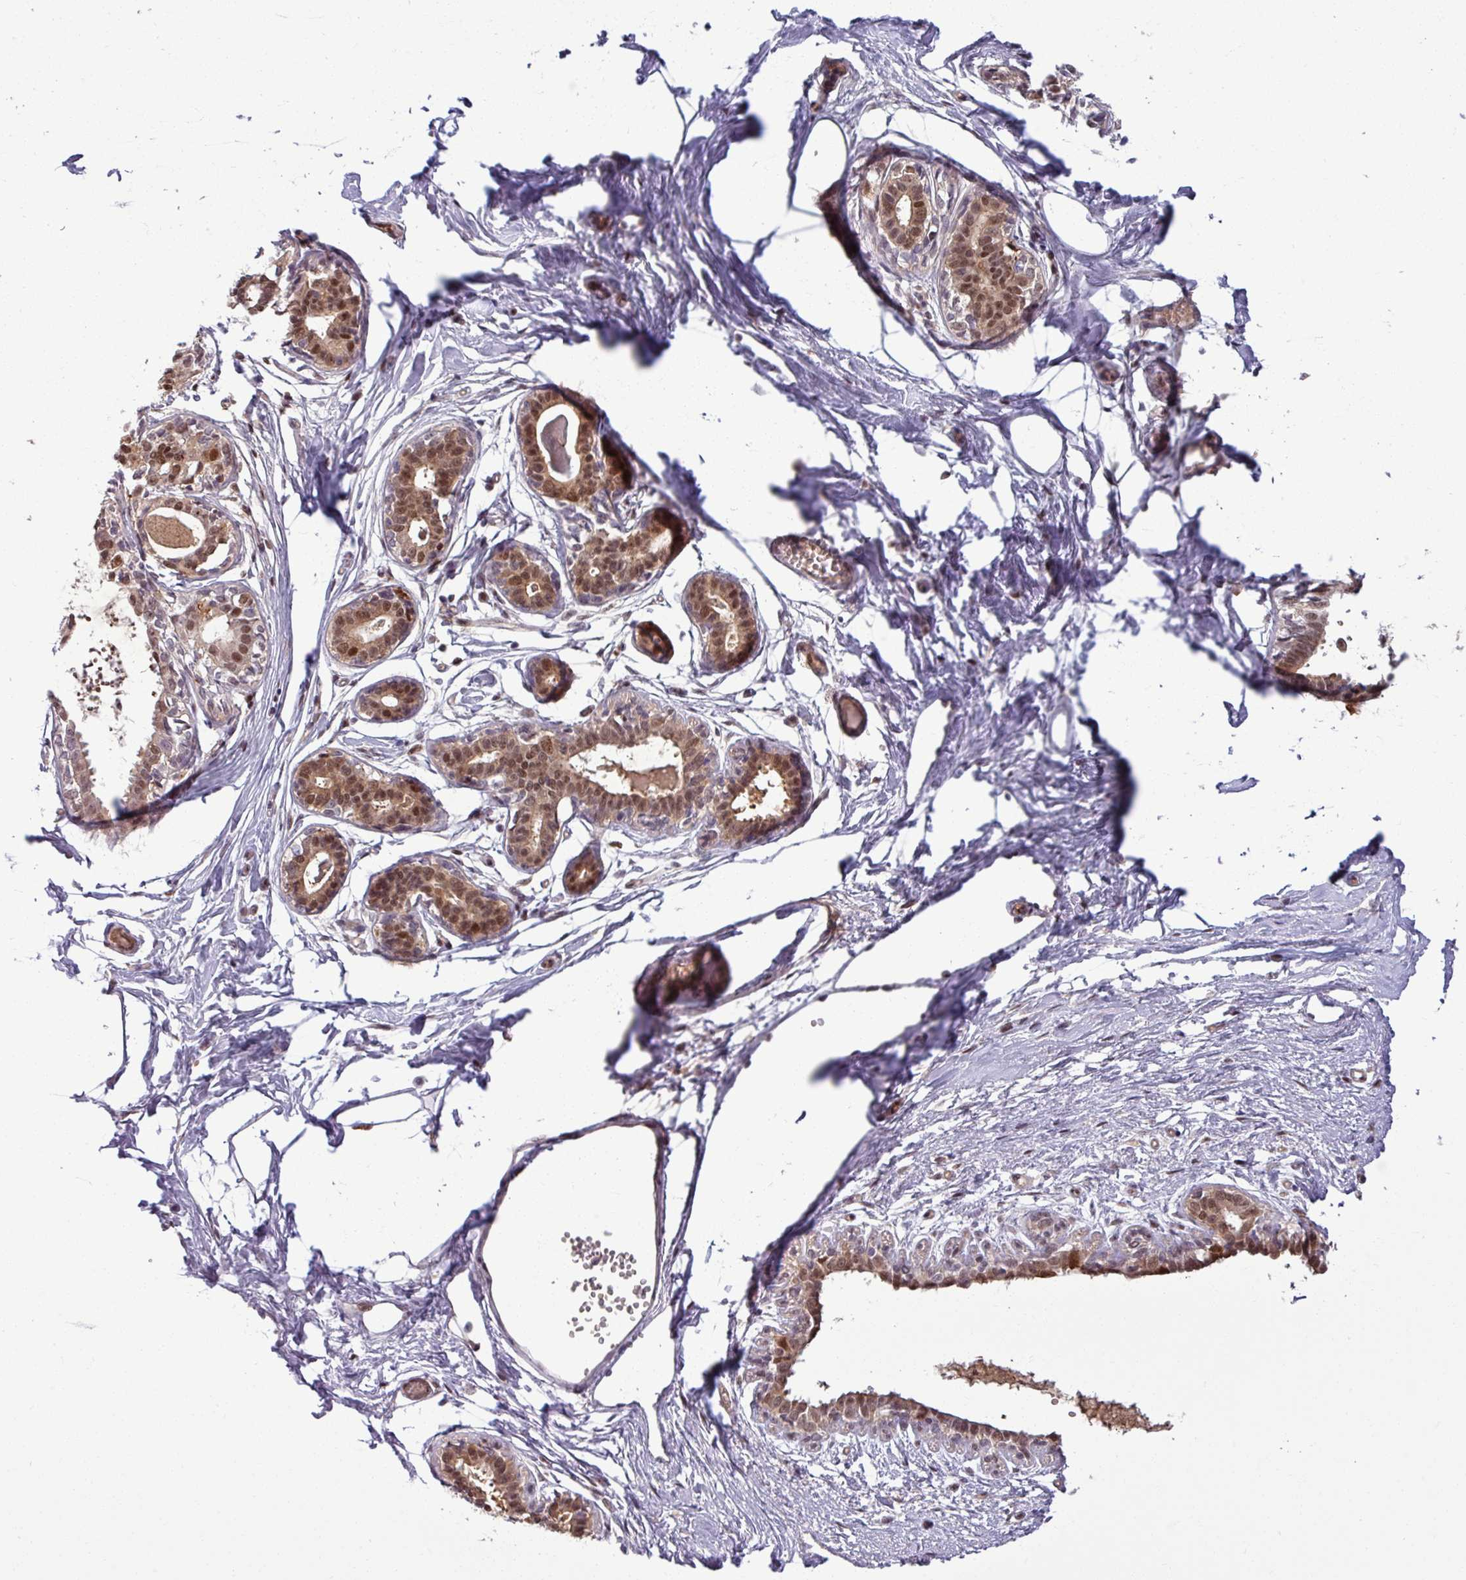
{"staining": {"intensity": "negative", "quantity": "none", "location": "none"}, "tissue": "breast", "cell_type": "Adipocytes", "image_type": "normal", "snomed": [{"axis": "morphology", "description": "Normal tissue, NOS"}, {"axis": "topography", "description": "Breast"}], "caption": "Protein analysis of unremarkable breast shows no significant positivity in adipocytes. Brightfield microscopy of IHC stained with DAB (3,3'-diaminobenzidine) (brown) and hematoxylin (blue), captured at high magnification.", "gene": "KCTD11", "patient": {"sex": "female", "age": 45}}